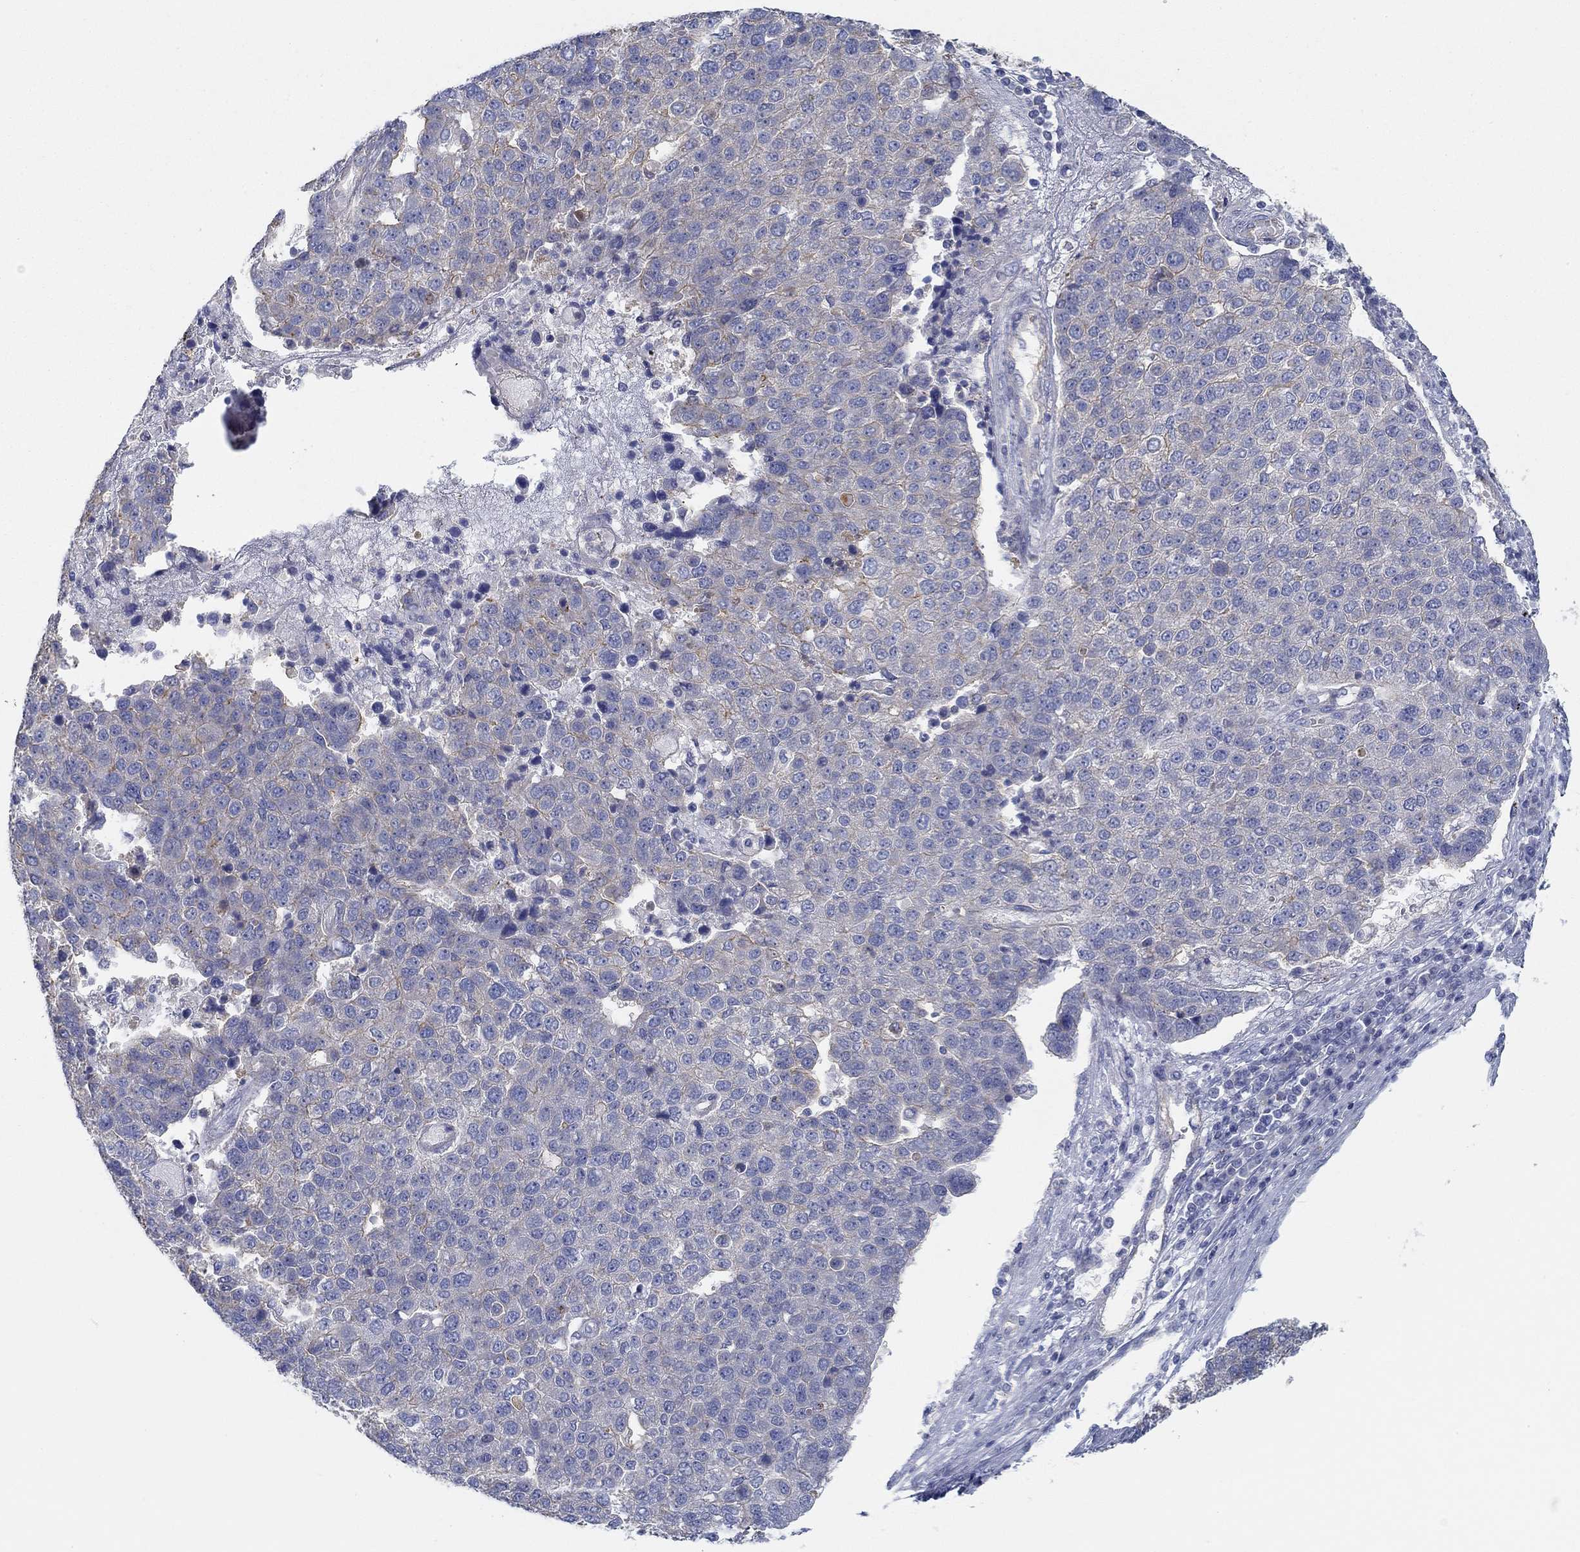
{"staining": {"intensity": "negative", "quantity": "none", "location": "none"}, "tissue": "pancreatic cancer", "cell_type": "Tumor cells", "image_type": "cancer", "snomed": [{"axis": "morphology", "description": "Adenocarcinoma, NOS"}, {"axis": "topography", "description": "Pancreas"}], "caption": "High magnification brightfield microscopy of pancreatic cancer stained with DAB (brown) and counterstained with hematoxylin (blue): tumor cells show no significant positivity. (DAB (3,3'-diaminobenzidine) IHC visualized using brightfield microscopy, high magnification).", "gene": "BBOF1", "patient": {"sex": "female", "age": 61}}